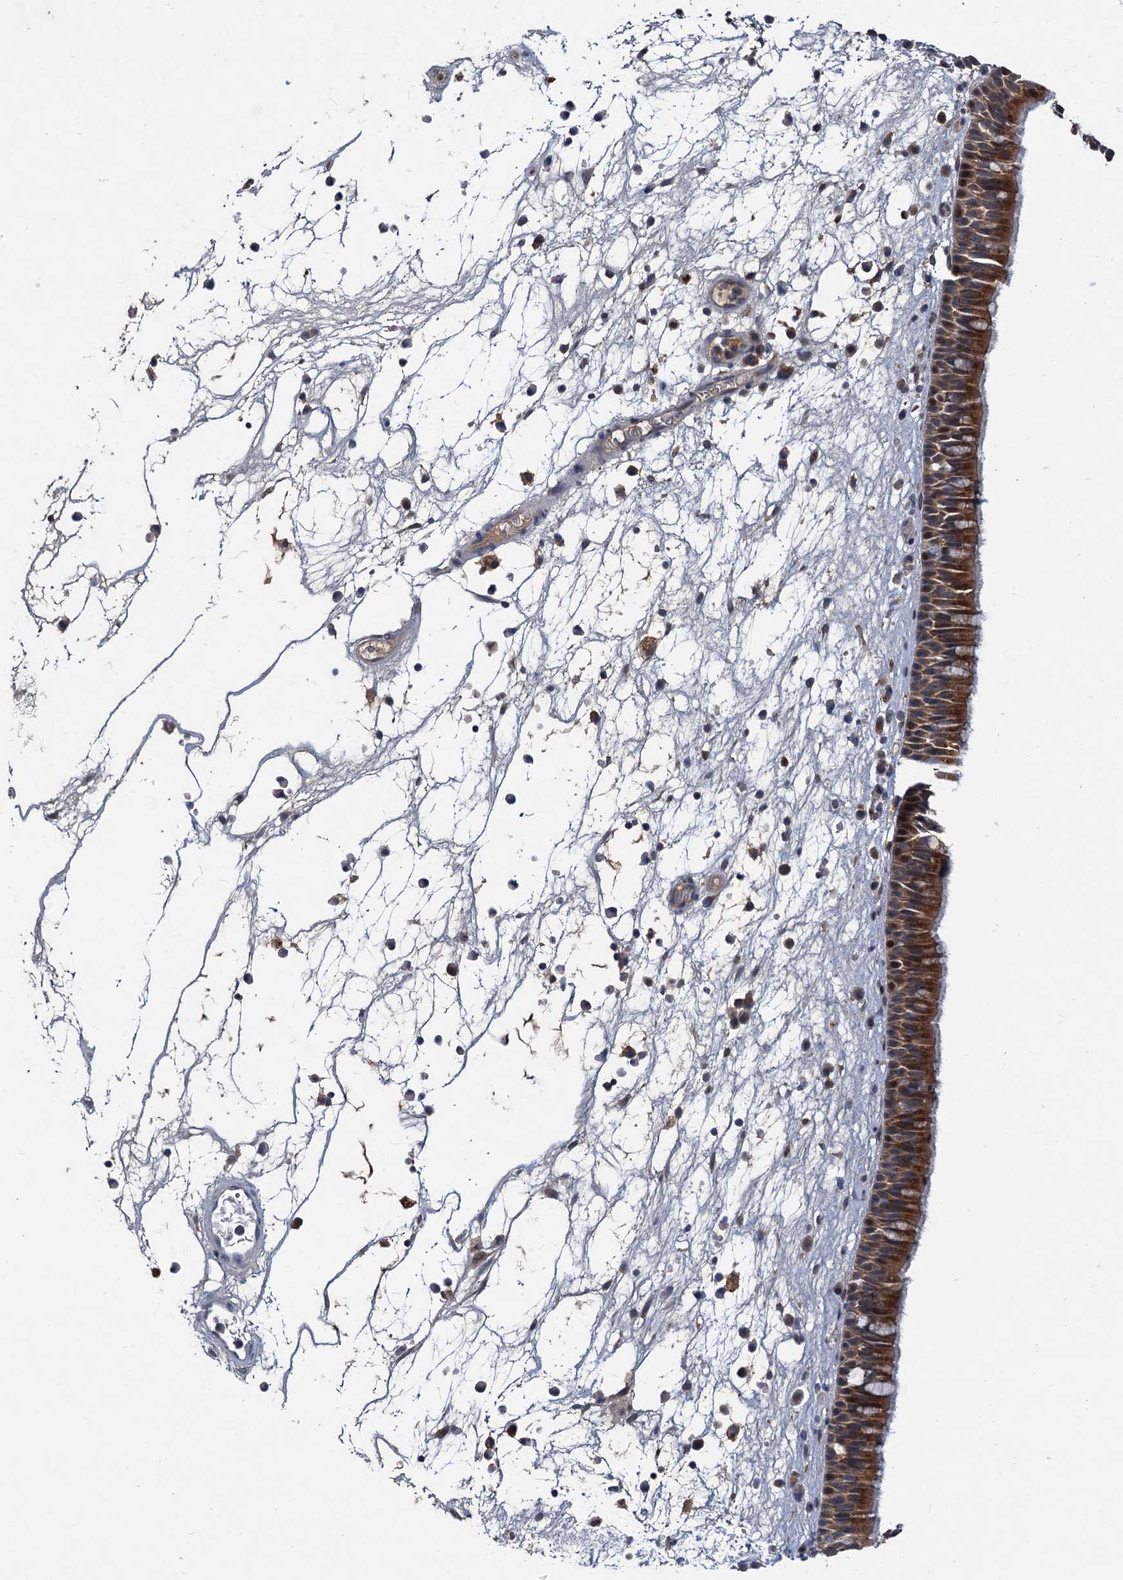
{"staining": {"intensity": "strong", "quantity": ">75%", "location": "cytoplasmic/membranous"}, "tissue": "nasopharynx", "cell_type": "Respiratory epithelial cells", "image_type": "normal", "snomed": [{"axis": "morphology", "description": "Normal tissue, NOS"}, {"axis": "morphology", "description": "Inflammation, NOS"}, {"axis": "morphology", "description": "Malignant melanoma, Metastatic site"}, {"axis": "topography", "description": "Nasopharynx"}], "caption": "Strong cytoplasmic/membranous staining is seen in approximately >75% of respiratory epithelial cells in benign nasopharynx.", "gene": "TMEM39A", "patient": {"sex": "male", "age": 70}}